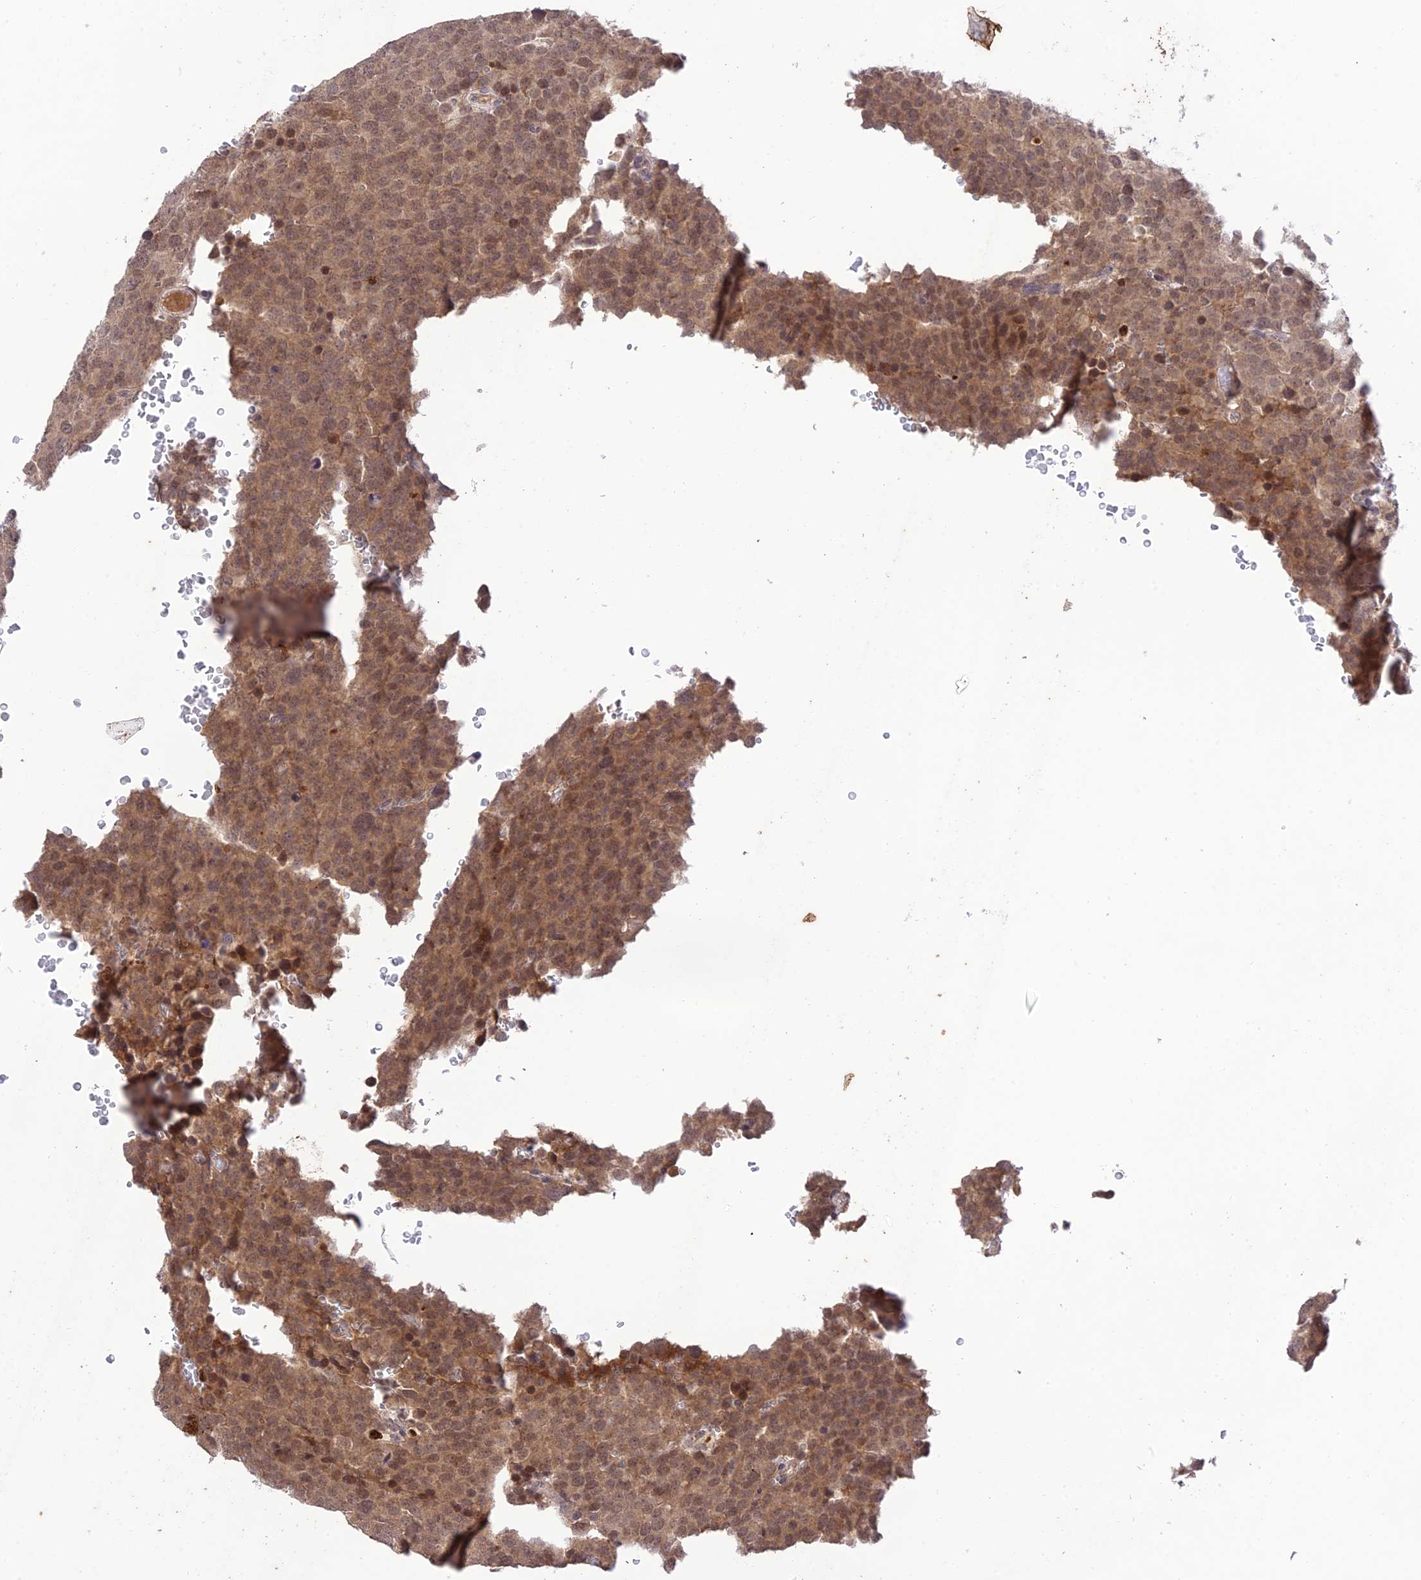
{"staining": {"intensity": "moderate", "quantity": ">75%", "location": "cytoplasmic/membranous,nuclear"}, "tissue": "testis cancer", "cell_type": "Tumor cells", "image_type": "cancer", "snomed": [{"axis": "morphology", "description": "Seminoma, NOS"}, {"axis": "topography", "description": "Testis"}], "caption": "DAB immunohistochemical staining of testis cancer demonstrates moderate cytoplasmic/membranous and nuclear protein expression in approximately >75% of tumor cells. Nuclei are stained in blue.", "gene": "TEKT1", "patient": {"sex": "male", "age": 71}}